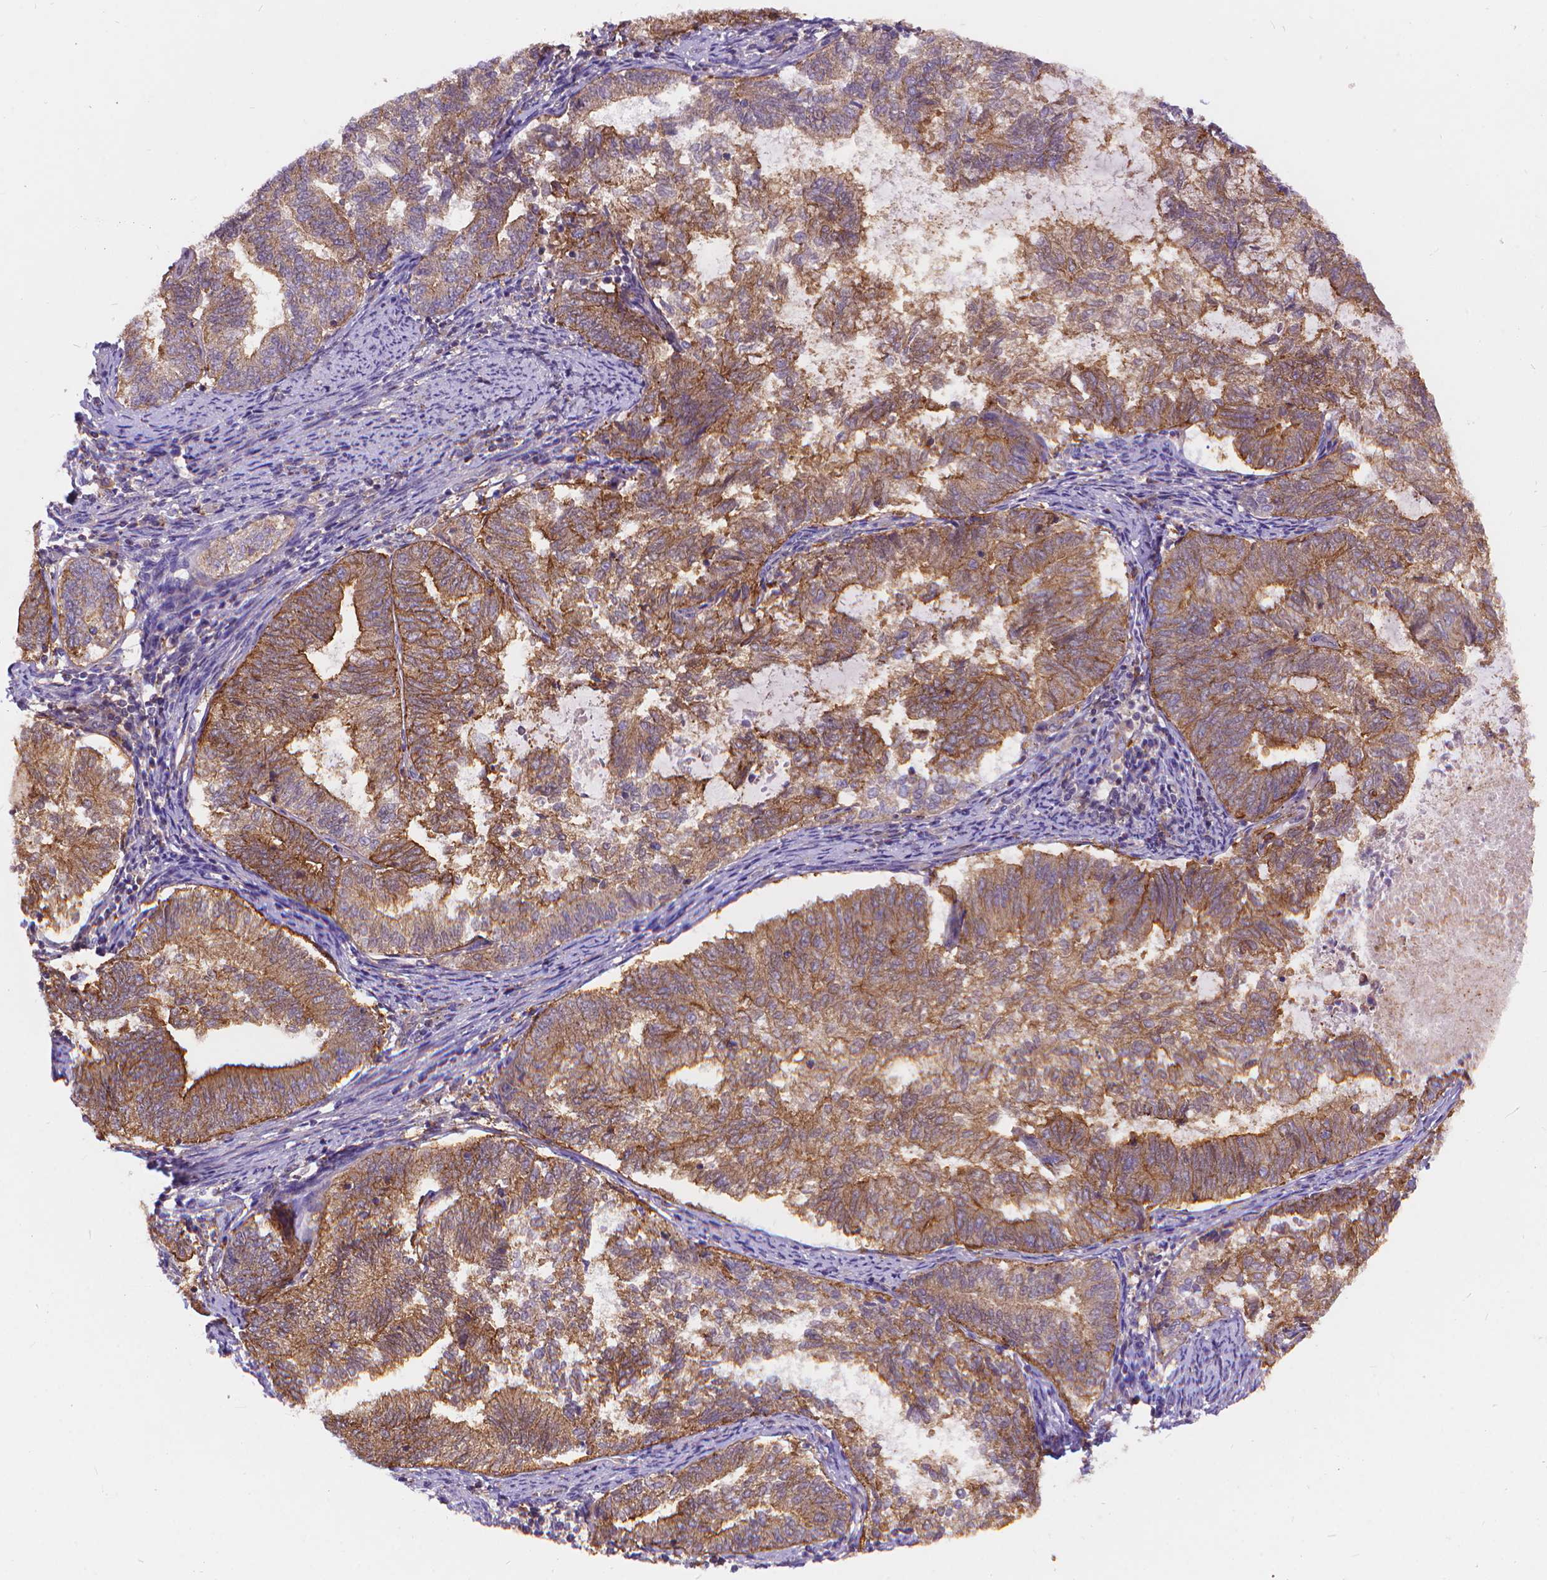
{"staining": {"intensity": "moderate", "quantity": "<25%", "location": "cytoplasmic/membranous"}, "tissue": "endometrial cancer", "cell_type": "Tumor cells", "image_type": "cancer", "snomed": [{"axis": "morphology", "description": "Adenocarcinoma, NOS"}, {"axis": "topography", "description": "Endometrium"}], "caption": "This micrograph displays immunohistochemistry staining of human adenocarcinoma (endometrial), with low moderate cytoplasmic/membranous staining in about <25% of tumor cells.", "gene": "ARAP1", "patient": {"sex": "female", "age": 65}}